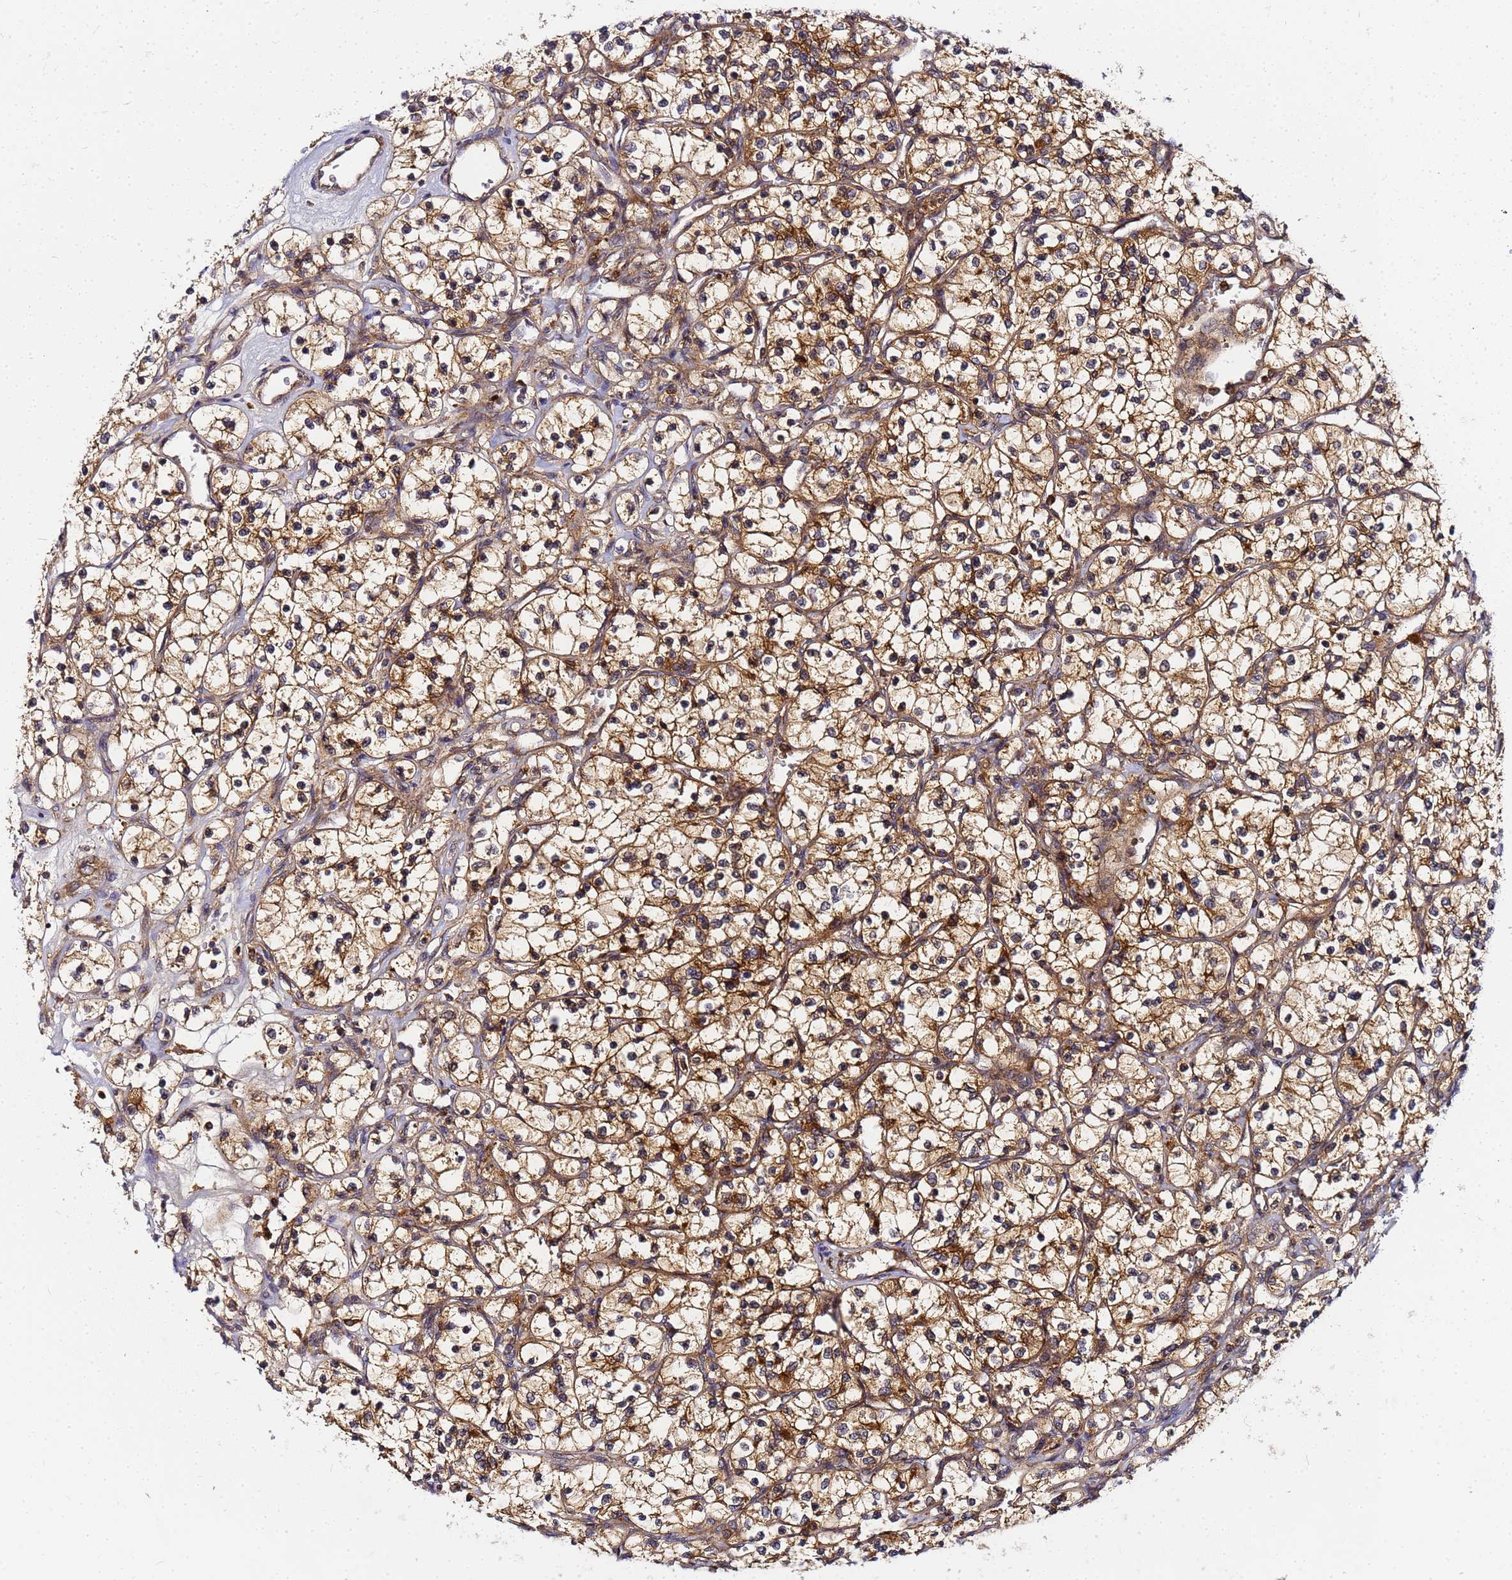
{"staining": {"intensity": "moderate", "quantity": ">75%", "location": "cytoplasmic/membranous"}, "tissue": "renal cancer", "cell_type": "Tumor cells", "image_type": "cancer", "snomed": [{"axis": "morphology", "description": "Adenocarcinoma, NOS"}, {"axis": "topography", "description": "Kidney"}], "caption": "IHC of human adenocarcinoma (renal) shows medium levels of moderate cytoplasmic/membranous staining in about >75% of tumor cells.", "gene": "CHM", "patient": {"sex": "female", "age": 69}}